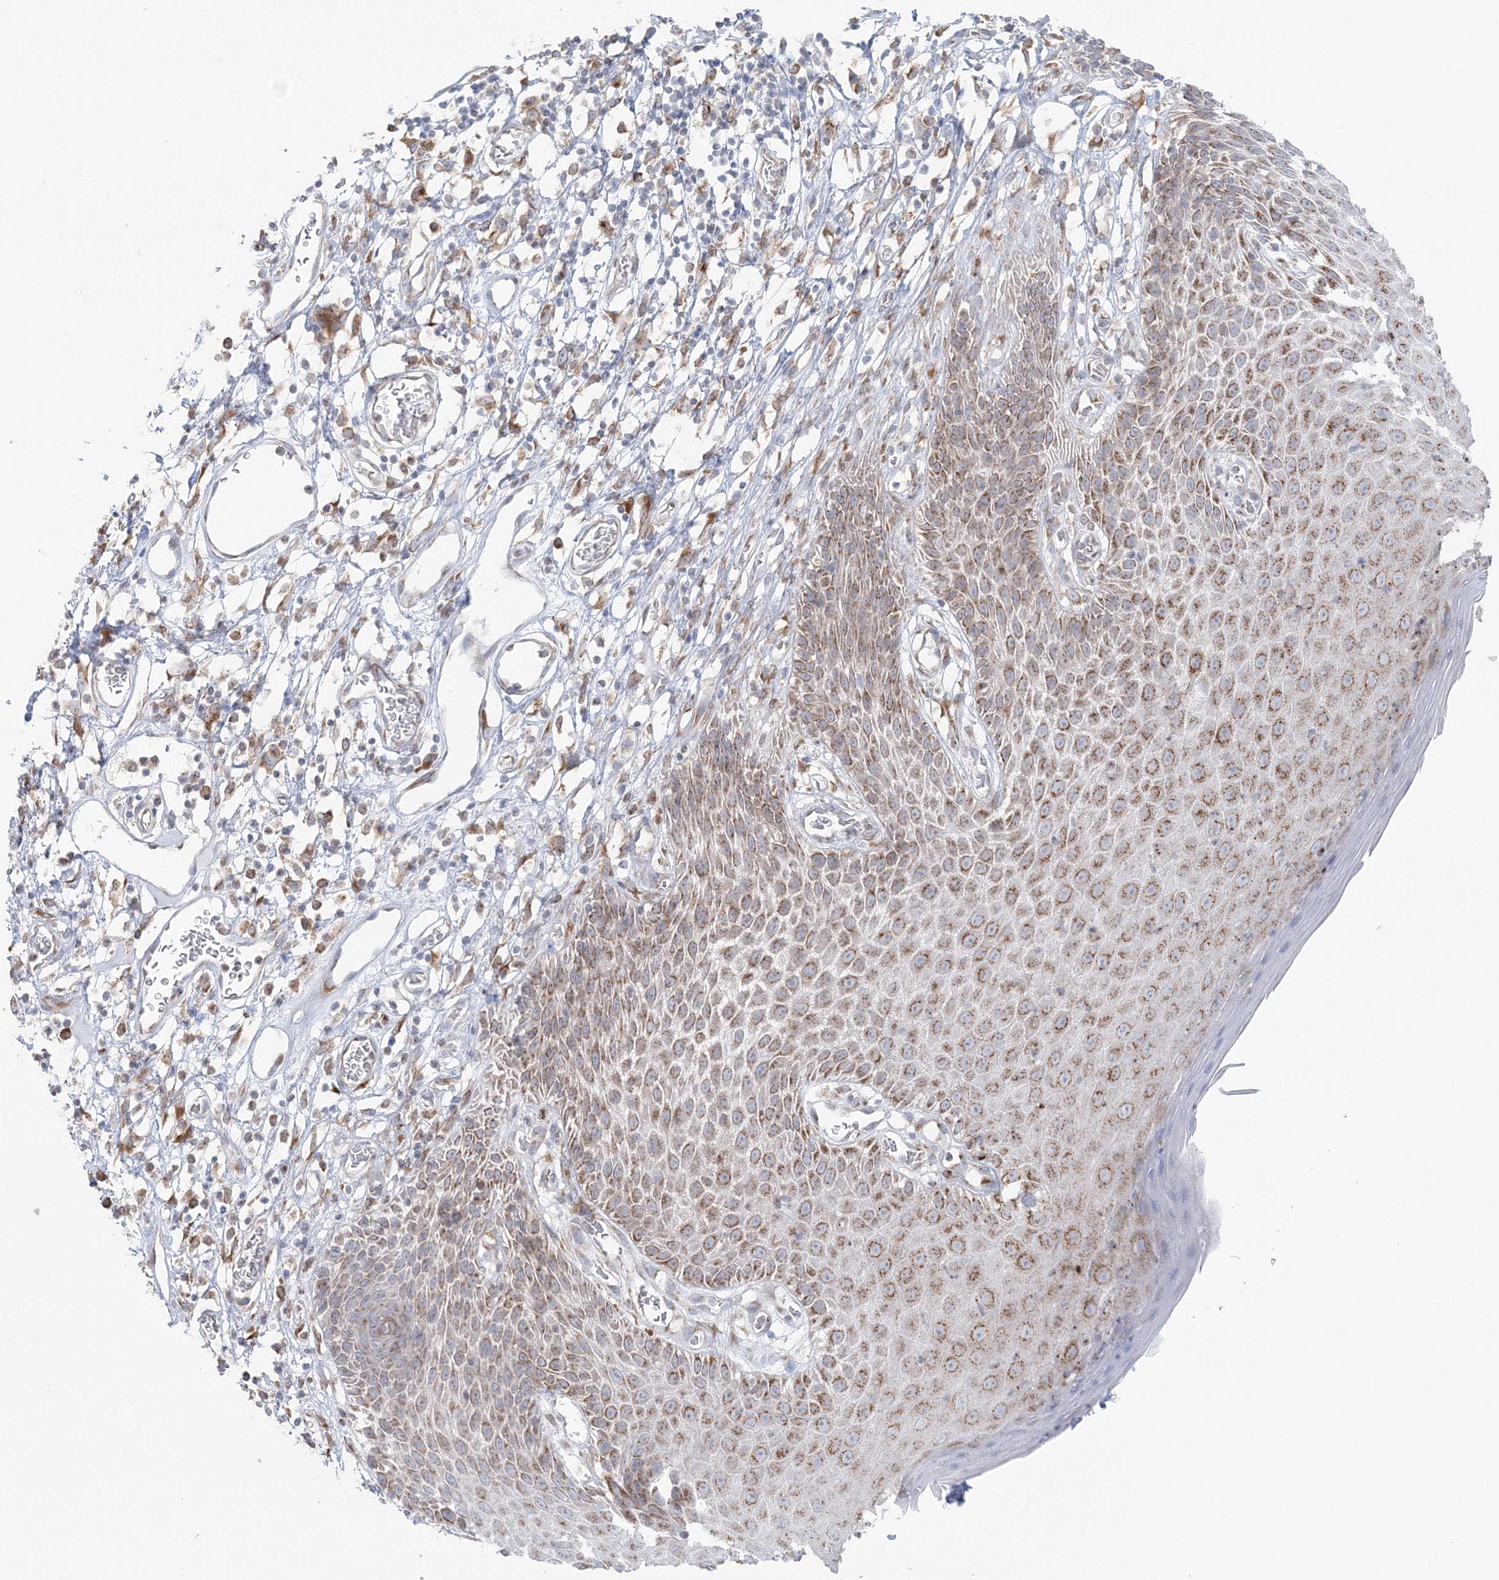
{"staining": {"intensity": "moderate", "quantity": "25%-75%", "location": "cytoplasmic/membranous"}, "tissue": "skin", "cell_type": "Epidermal cells", "image_type": "normal", "snomed": [{"axis": "morphology", "description": "Normal tissue, NOS"}, {"axis": "topography", "description": "Vulva"}], "caption": "Immunohistochemical staining of benign human skin reveals 25%-75% levels of moderate cytoplasmic/membranous protein staining in approximately 25%-75% of epidermal cells.", "gene": "TMED10", "patient": {"sex": "female", "age": 68}}